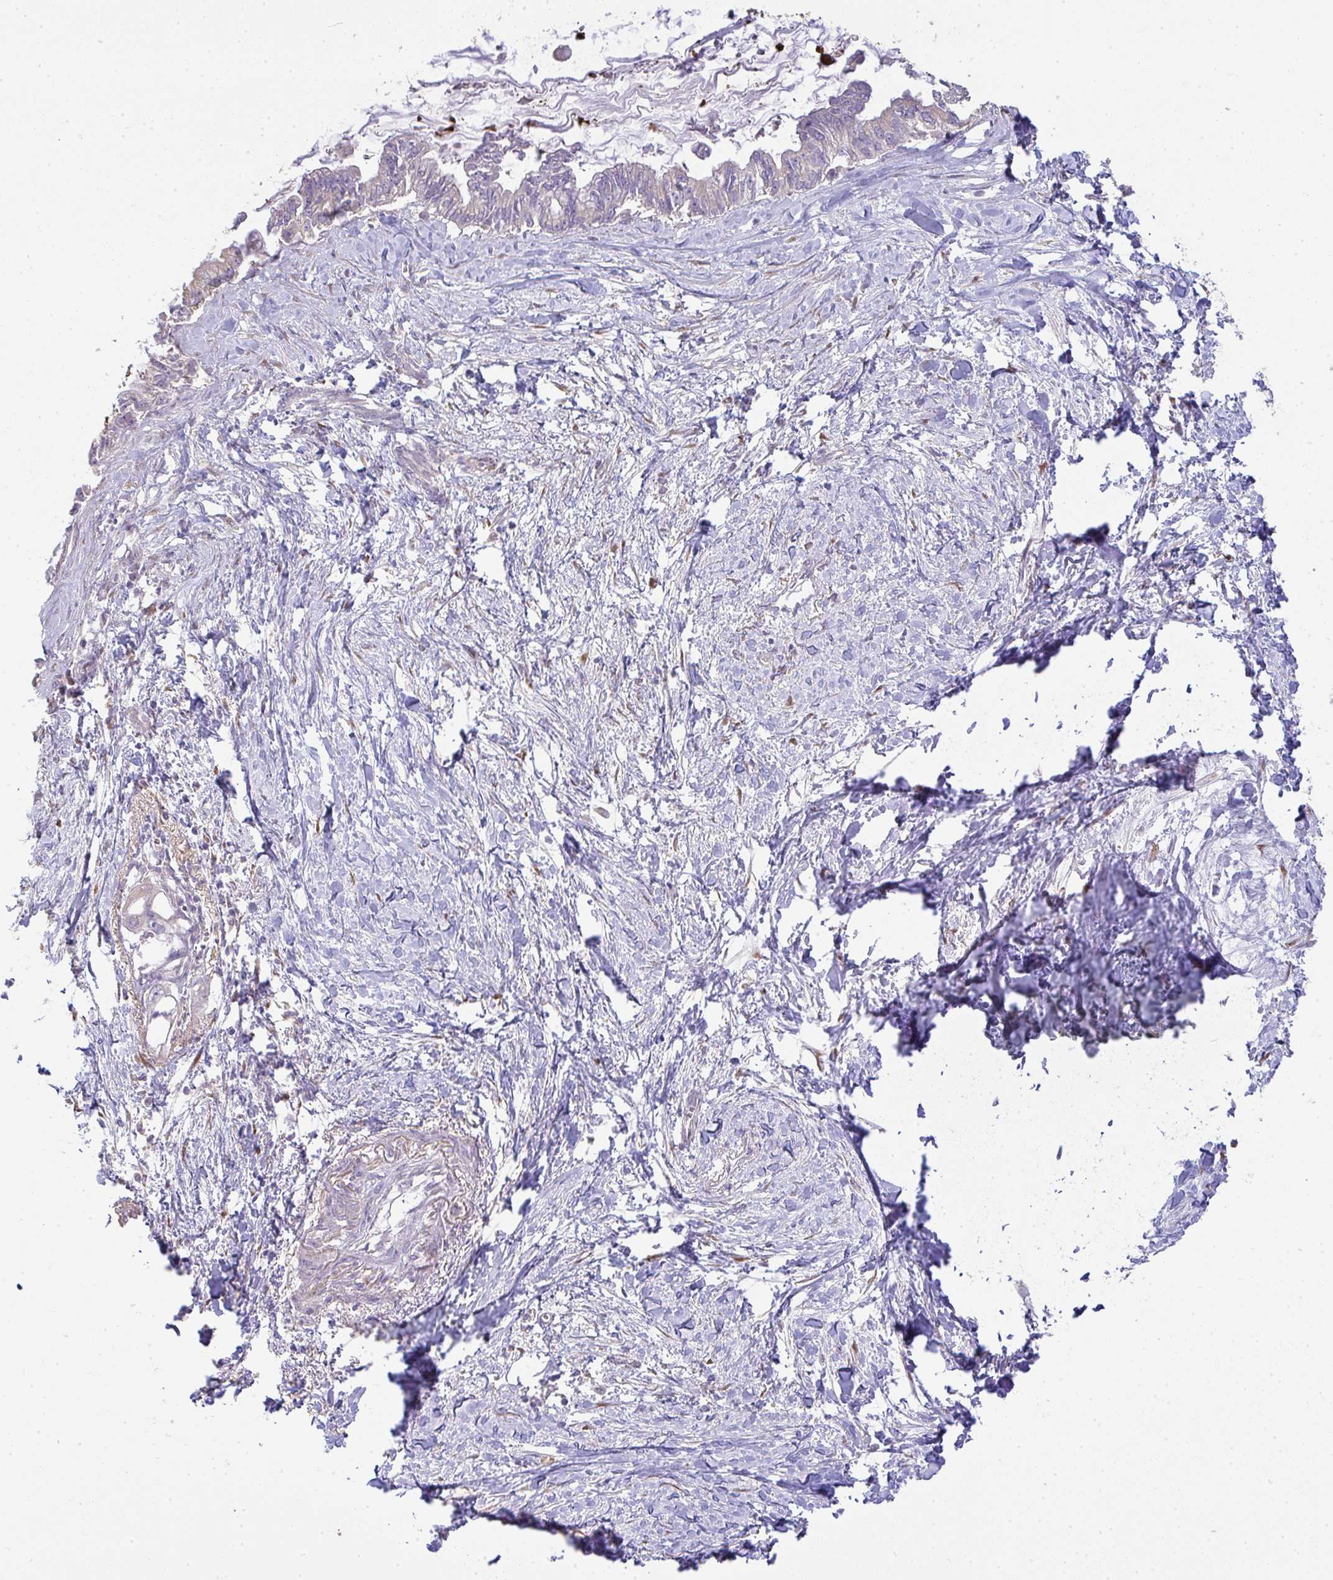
{"staining": {"intensity": "negative", "quantity": "none", "location": "none"}, "tissue": "pancreatic cancer", "cell_type": "Tumor cells", "image_type": "cancer", "snomed": [{"axis": "morphology", "description": "Adenocarcinoma, NOS"}, {"axis": "topography", "description": "Pancreas"}], "caption": "Immunohistochemistry (IHC) histopathology image of pancreatic cancer stained for a protein (brown), which demonstrates no expression in tumor cells. (DAB (3,3'-diaminobenzidine) immunohistochemistry visualized using brightfield microscopy, high magnification).", "gene": "BRINP3", "patient": {"sex": "male", "age": 61}}